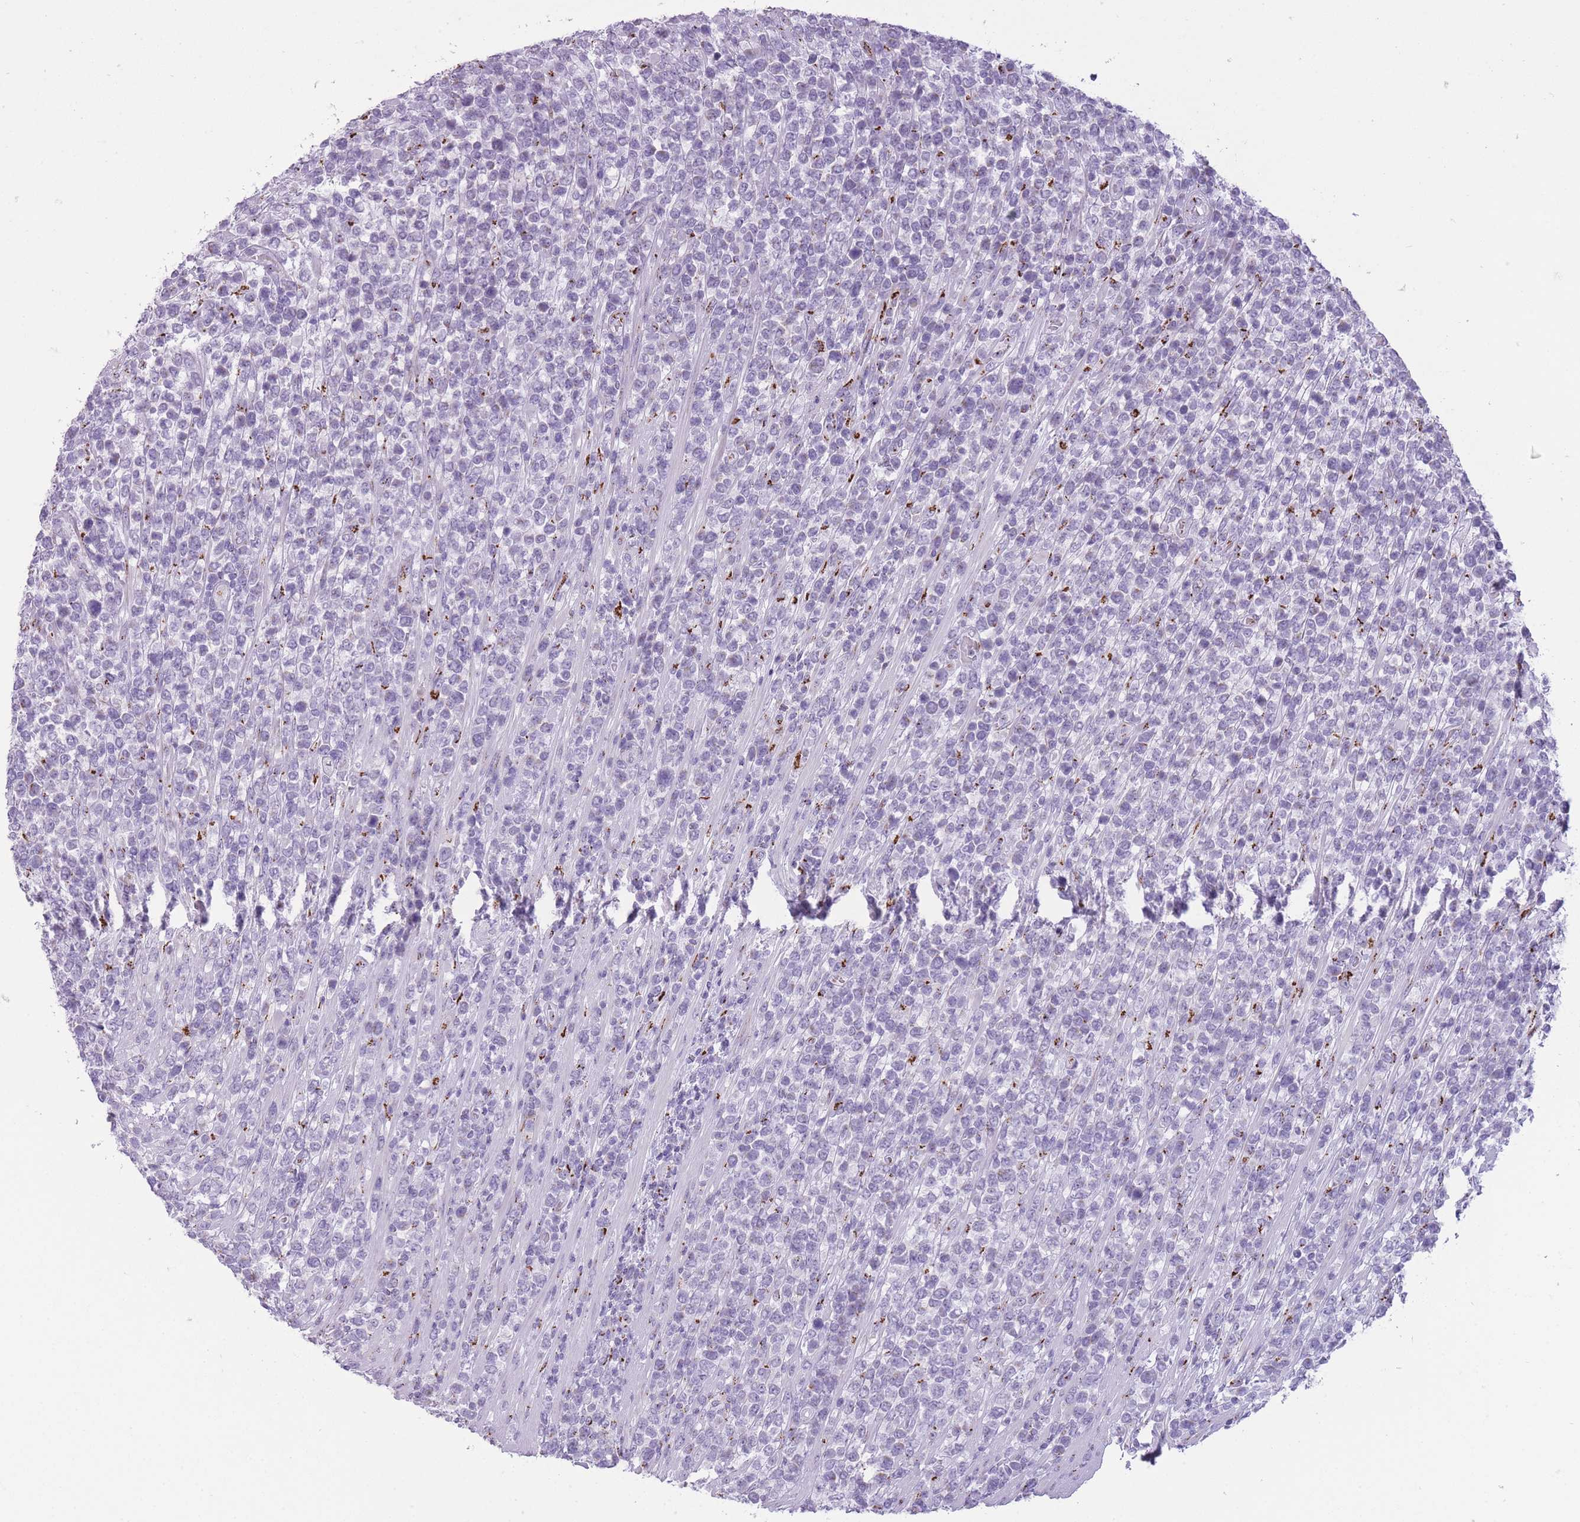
{"staining": {"intensity": "negative", "quantity": "none", "location": "none"}, "tissue": "lymphoma", "cell_type": "Tumor cells", "image_type": "cancer", "snomed": [{"axis": "morphology", "description": "Malignant lymphoma, non-Hodgkin's type, High grade"}, {"axis": "topography", "description": "Soft tissue"}], "caption": "High power microscopy photomicrograph of an IHC photomicrograph of high-grade malignant lymphoma, non-Hodgkin's type, revealing no significant staining in tumor cells.", "gene": "B4GALT2", "patient": {"sex": "female", "age": 56}}